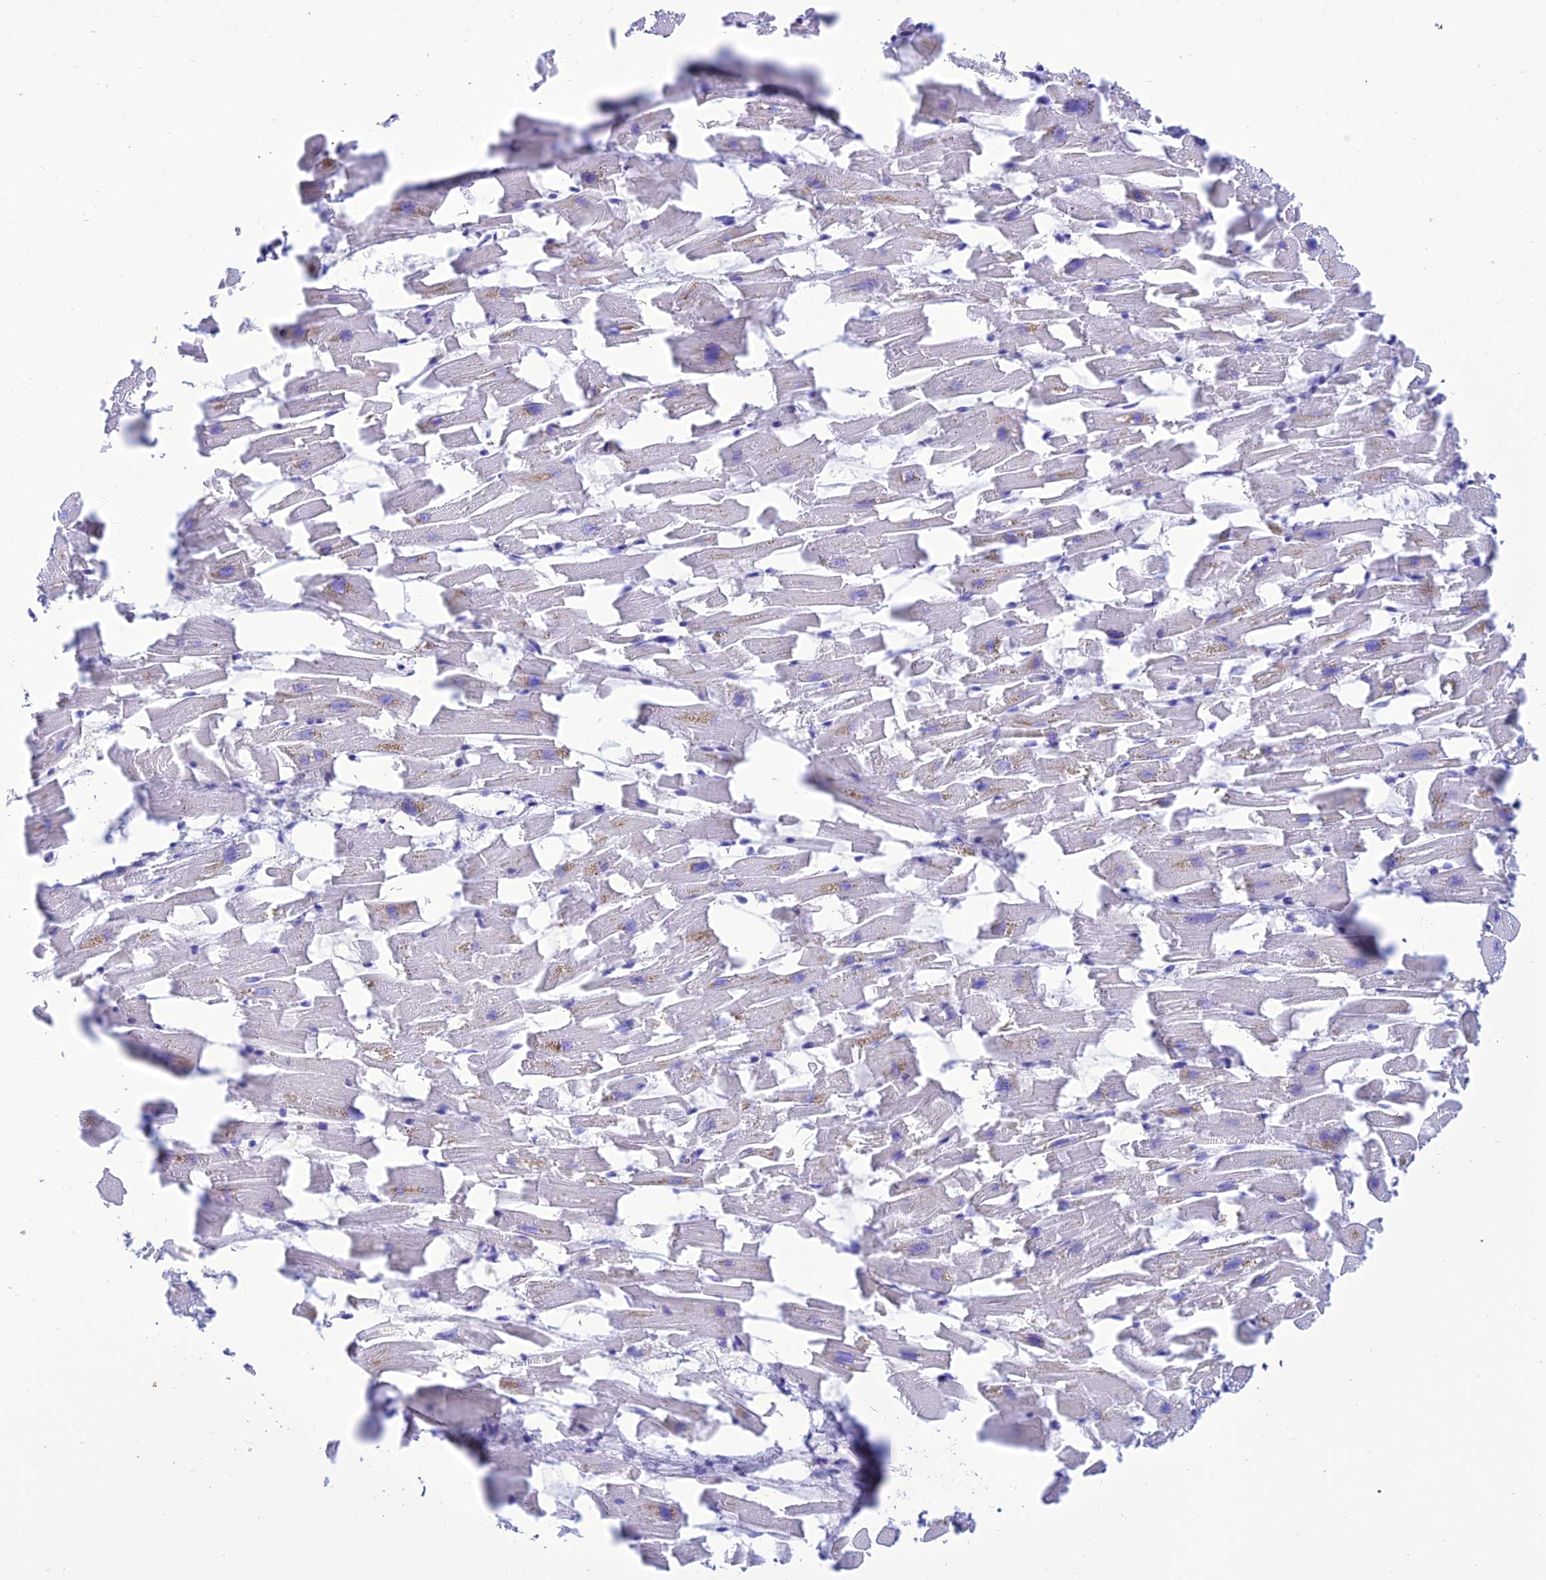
{"staining": {"intensity": "negative", "quantity": "none", "location": "none"}, "tissue": "heart muscle", "cell_type": "Cardiomyocytes", "image_type": "normal", "snomed": [{"axis": "morphology", "description": "Normal tissue, NOS"}, {"axis": "topography", "description": "Heart"}], "caption": "An immunohistochemistry image of unremarkable heart muscle is shown. There is no staining in cardiomyocytes of heart muscle.", "gene": "PRNP", "patient": {"sex": "female", "age": 64}}